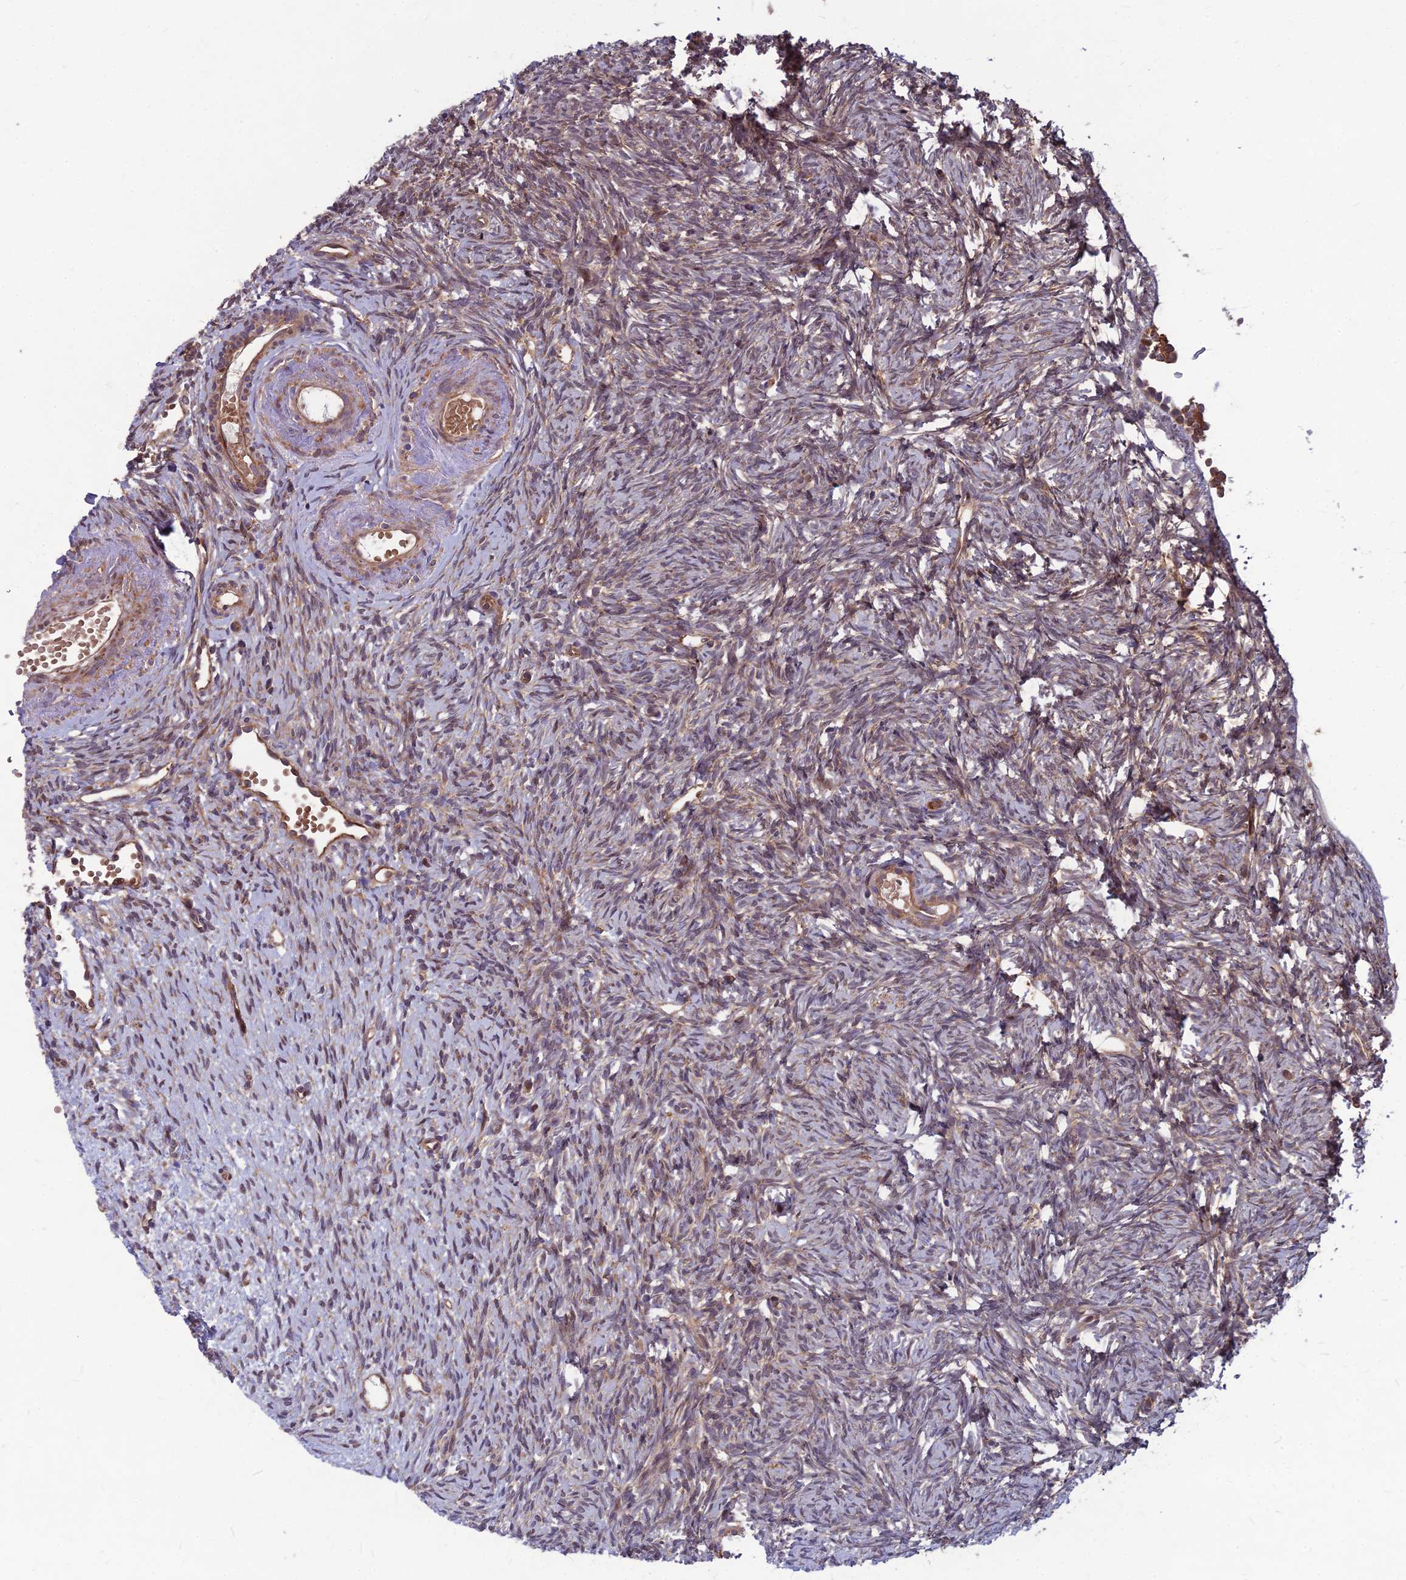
{"staining": {"intensity": "moderate", "quantity": ">75%", "location": "cytoplasmic/membranous"}, "tissue": "ovary", "cell_type": "Follicle cells", "image_type": "normal", "snomed": [{"axis": "morphology", "description": "Normal tissue, NOS"}, {"axis": "topography", "description": "Ovary"}], "caption": "This photomicrograph exhibits immunohistochemistry (IHC) staining of benign ovary, with medium moderate cytoplasmic/membranous expression in approximately >75% of follicle cells.", "gene": "MFSD8", "patient": {"sex": "female", "age": 51}}